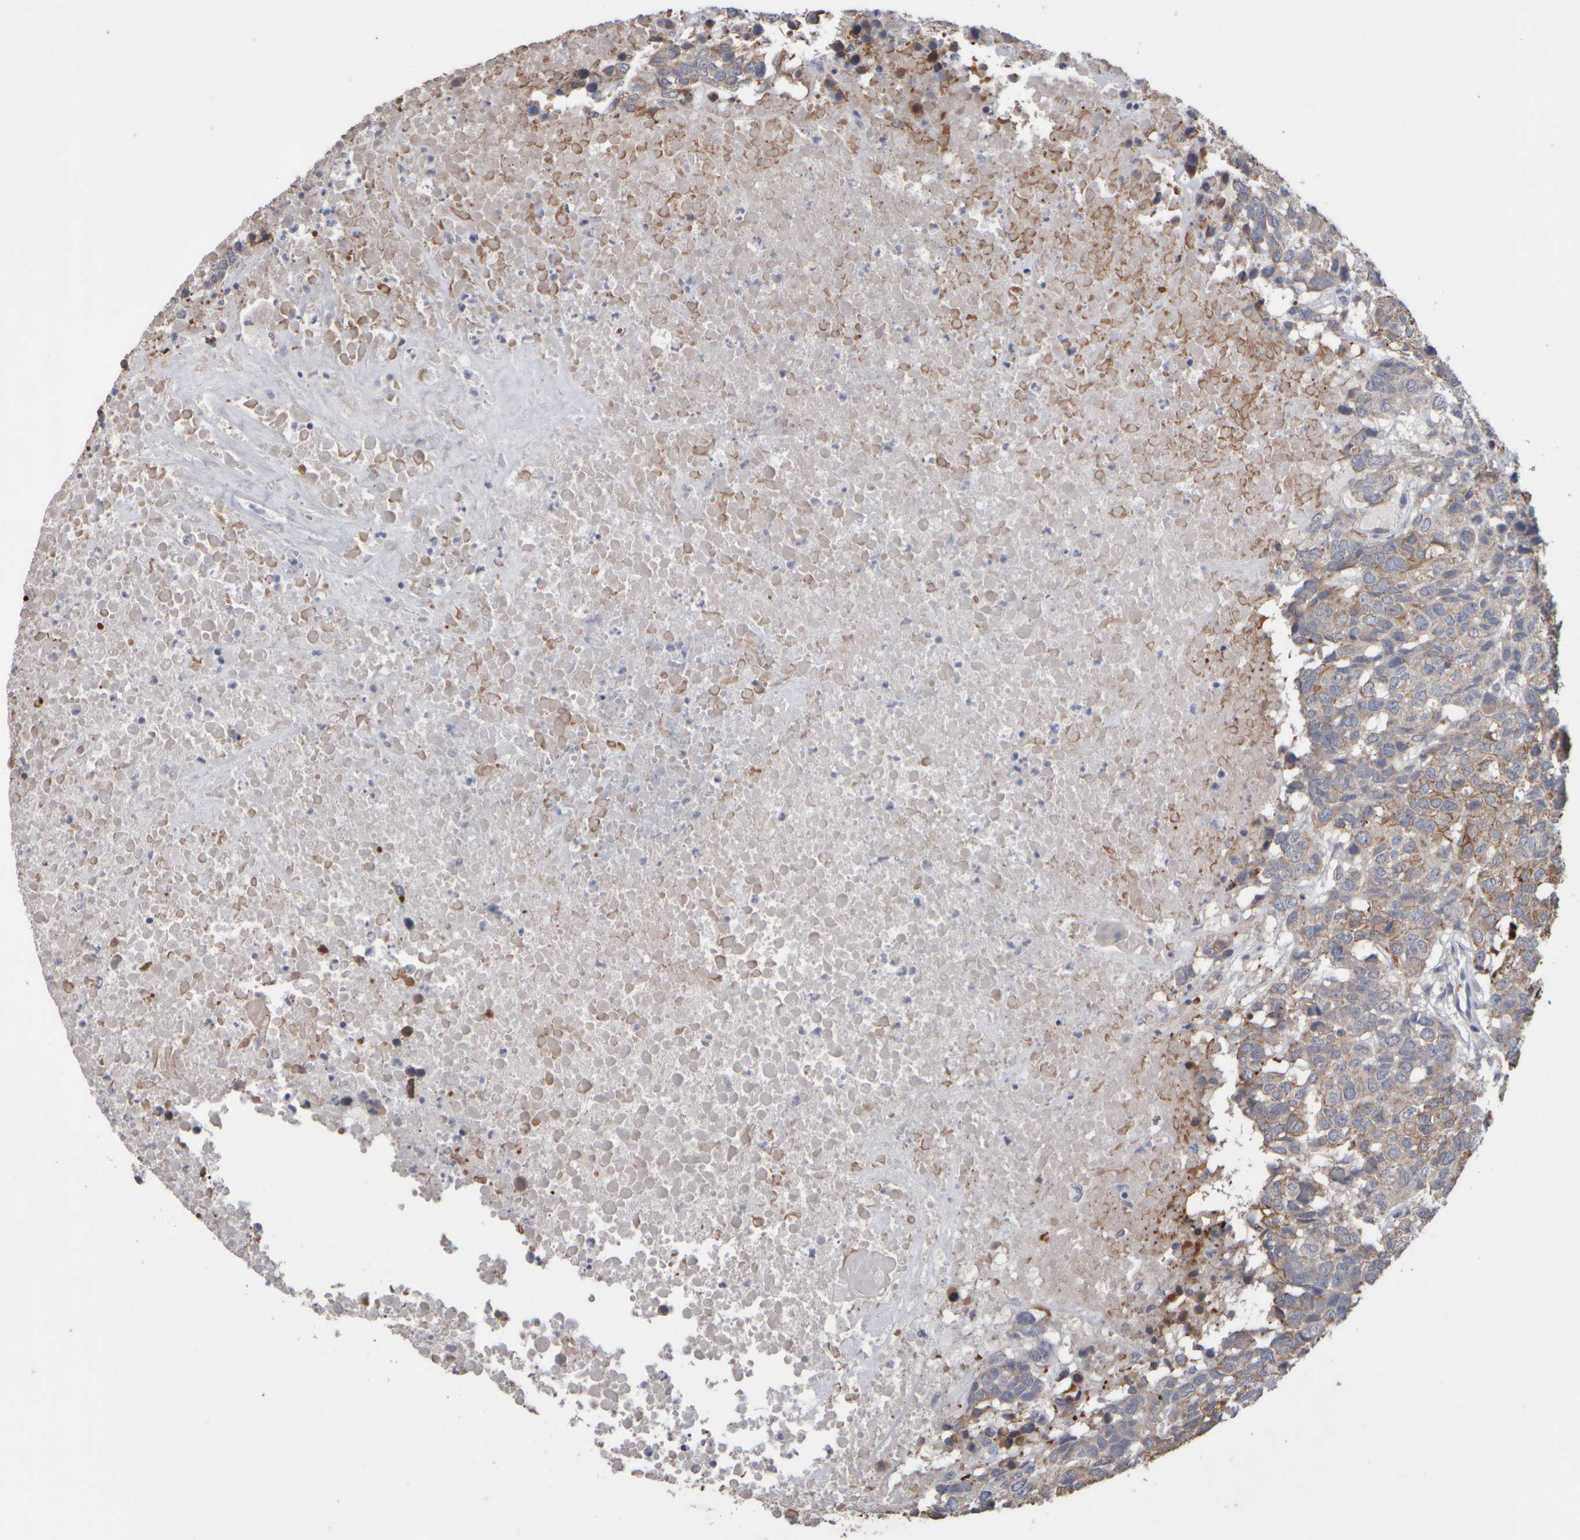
{"staining": {"intensity": "weak", "quantity": "25%-75%", "location": "cytoplasmic/membranous"}, "tissue": "head and neck cancer", "cell_type": "Tumor cells", "image_type": "cancer", "snomed": [{"axis": "morphology", "description": "Squamous cell carcinoma, NOS"}, {"axis": "topography", "description": "Head-Neck"}], "caption": "Approximately 25%-75% of tumor cells in human head and neck cancer demonstrate weak cytoplasmic/membranous protein staining as visualized by brown immunohistochemical staining.", "gene": "EPHX2", "patient": {"sex": "male", "age": 66}}